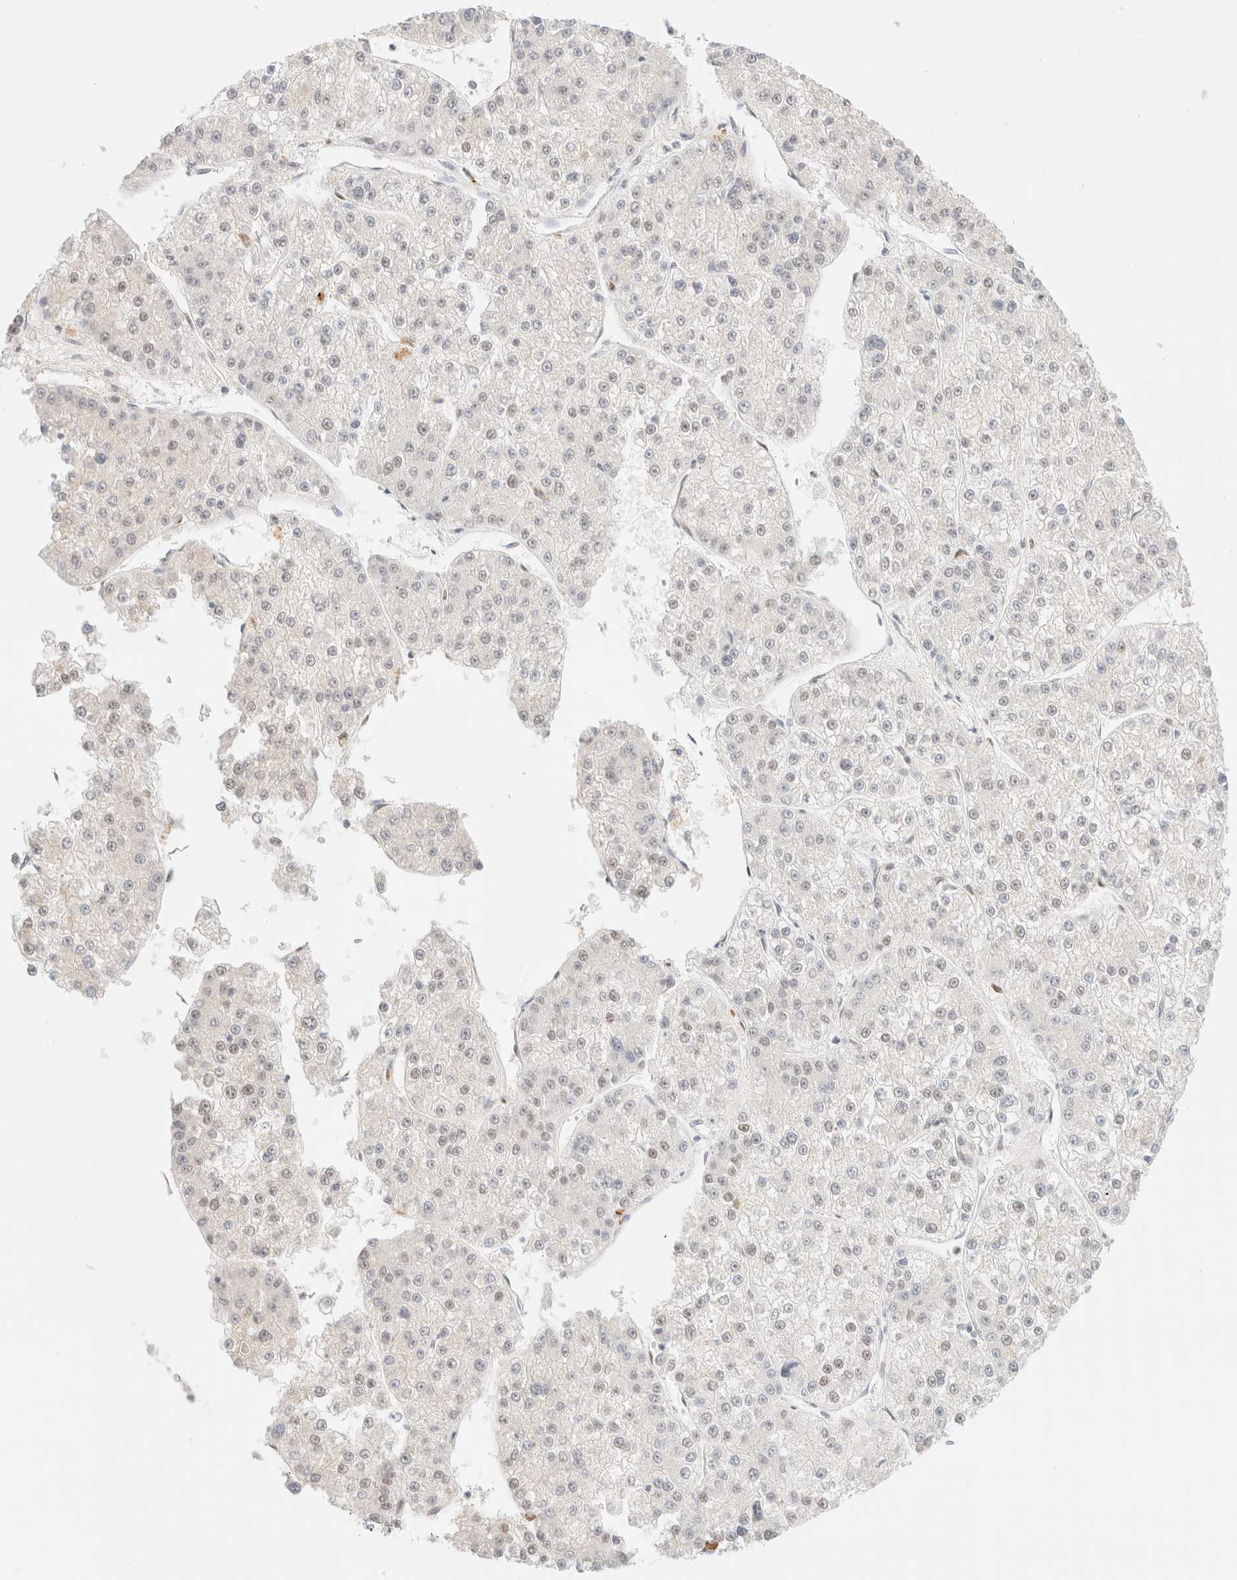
{"staining": {"intensity": "weak", "quantity": "<25%", "location": "nuclear"}, "tissue": "liver cancer", "cell_type": "Tumor cells", "image_type": "cancer", "snomed": [{"axis": "morphology", "description": "Carcinoma, Hepatocellular, NOS"}, {"axis": "topography", "description": "Liver"}], "caption": "Liver hepatocellular carcinoma was stained to show a protein in brown. There is no significant staining in tumor cells.", "gene": "CIC", "patient": {"sex": "female", "age": 73}}